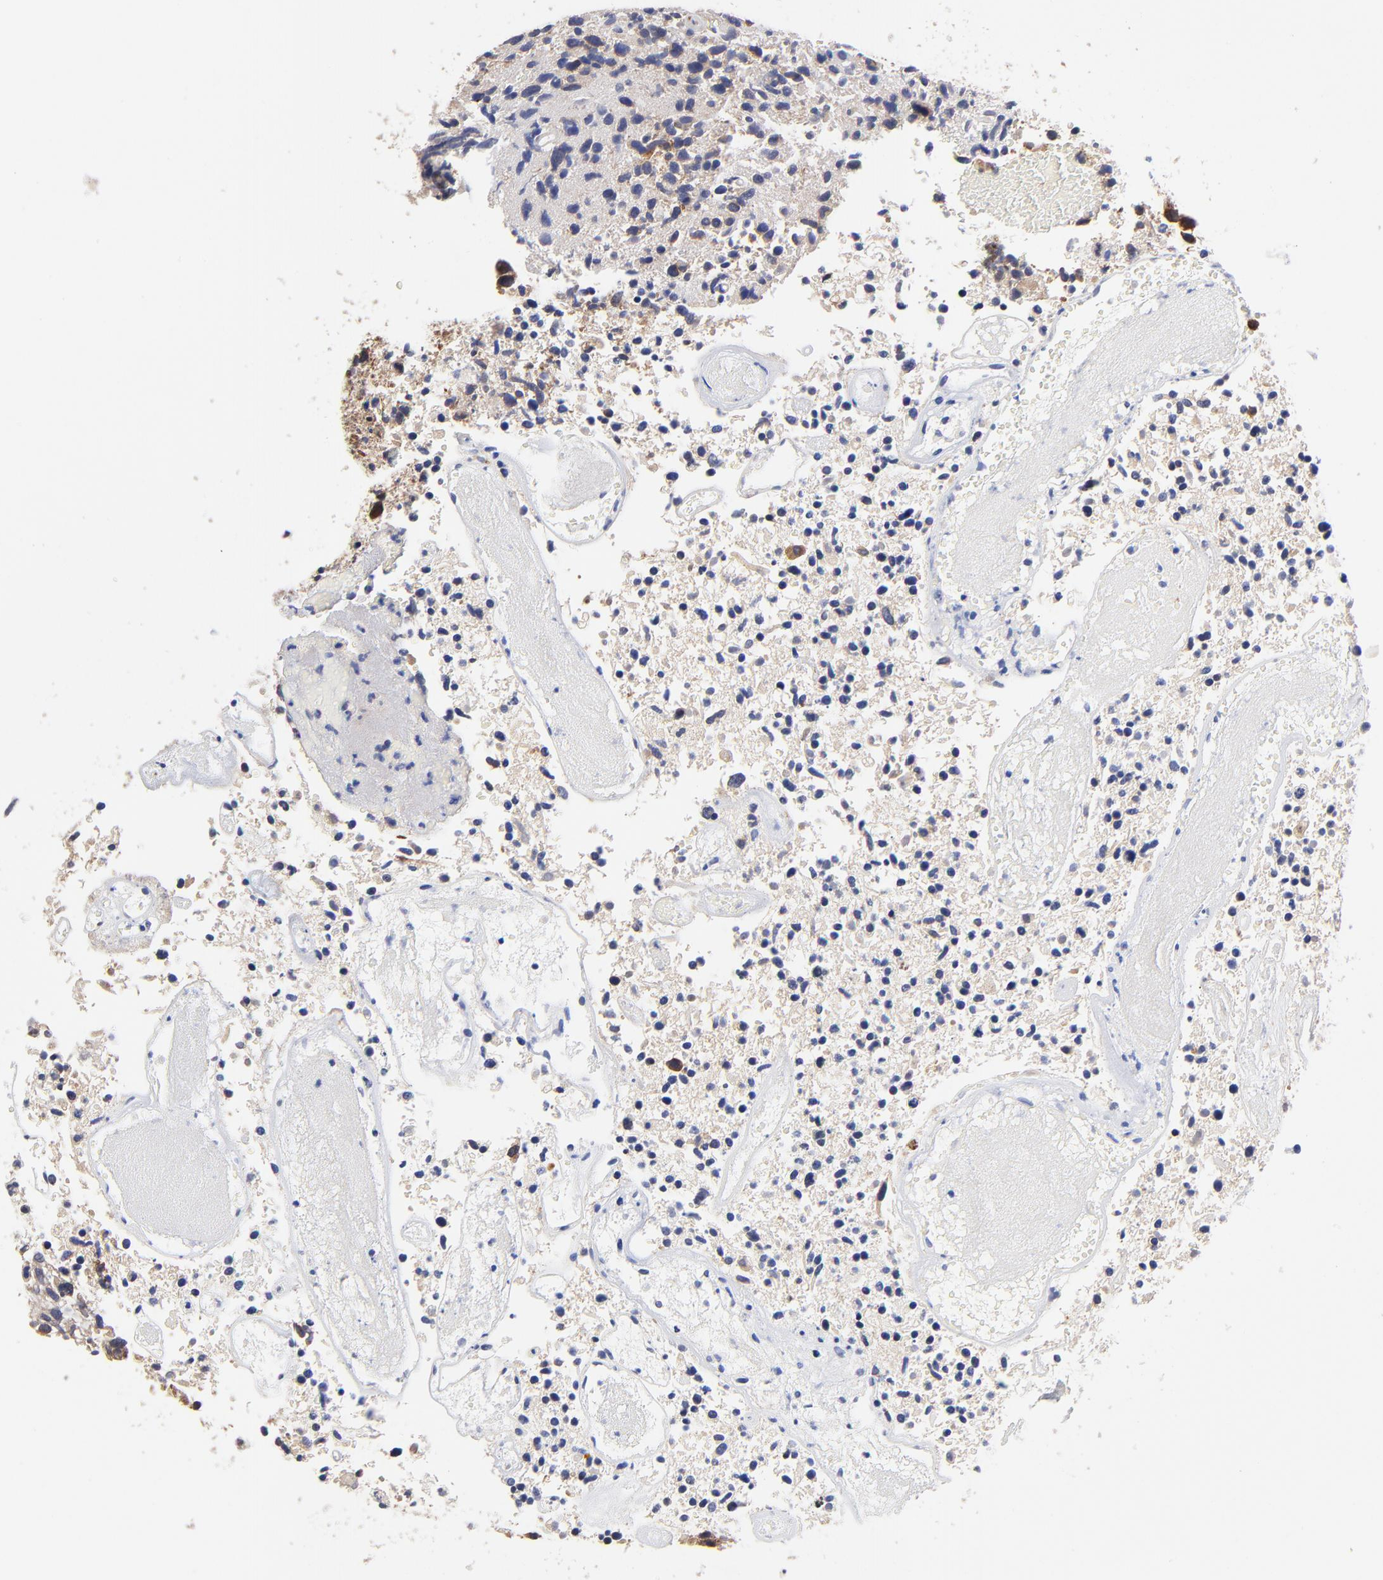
{"staining": {"intensity": "weak", "quantity": "<25%", "location": "cytoplasmic/membranous"}, "tissue": "glioma", "cell_type": "Tumor cells", "image_type": "cancer", "snomed": [{"axis": "morphology", "description": "Glioma, malignant, High grade"}, {"axis": "topography", "description": "Brain"}], "caption": "Malignant high-grade glioma was stained to show a protein in brown. There is no significant expression in tumor cells.", "gene": "PDE4B", "patient": {"sex": "male", "age": 72}}